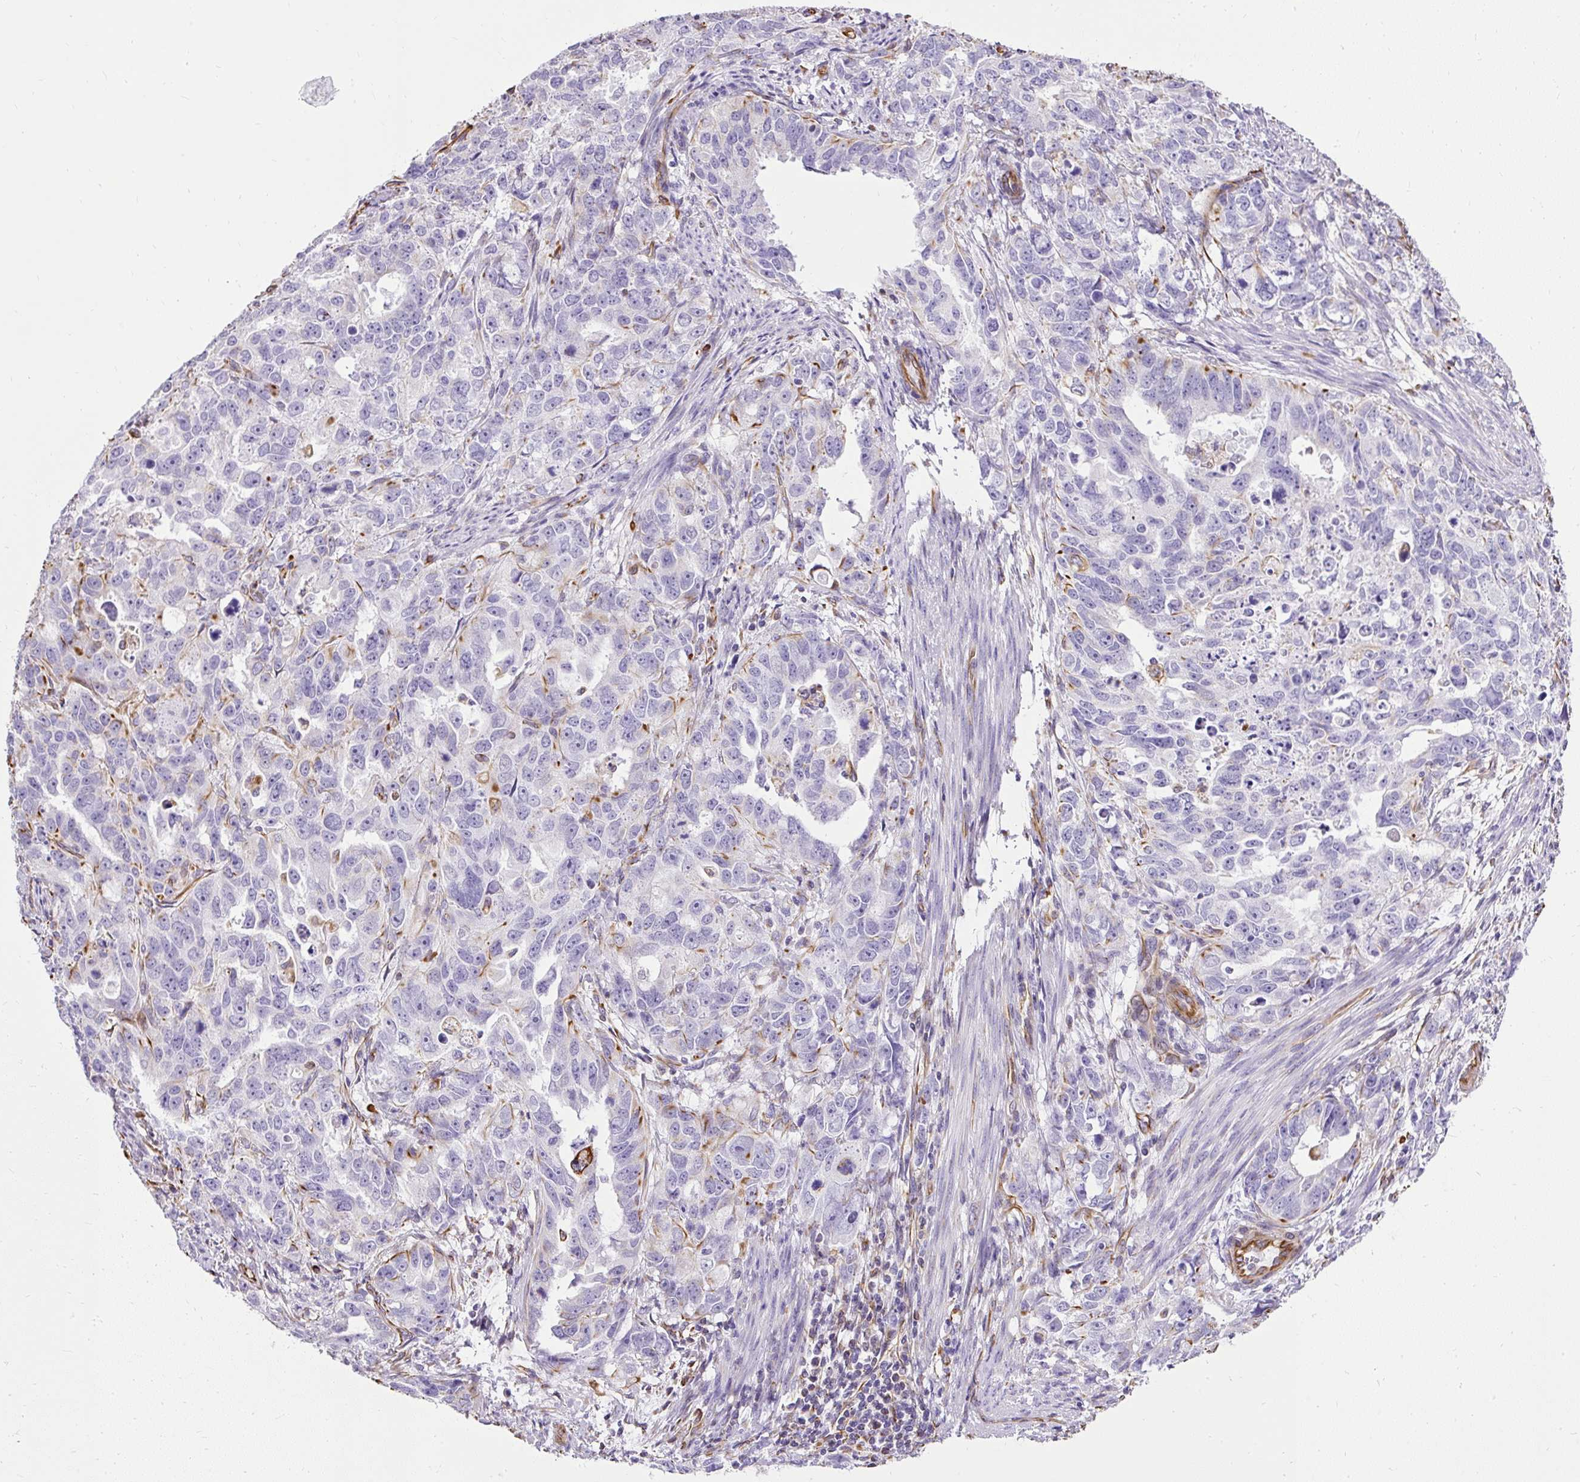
{"staining": {"intensity": "moderate", "quantity": "<25%", "location": "cytoplasmic/membranous"}, "tissue": "endometrial cancer", "cell_type": "Tumor cells", "image_type": "cancer", "snomed": [{"axis": "morphology", "description": "Adenocarcinoma, NOS"}, {"axis": "topography", "description": "Endometrium"}], "caption": "A histopathology image of endometrial adenocarcinoma stained for a protein reveals moderate cytoplasmic/membranous brown staining in tumor cells.", "gene": "PLS1", "patient": {"sex": "female", "age": 65}}